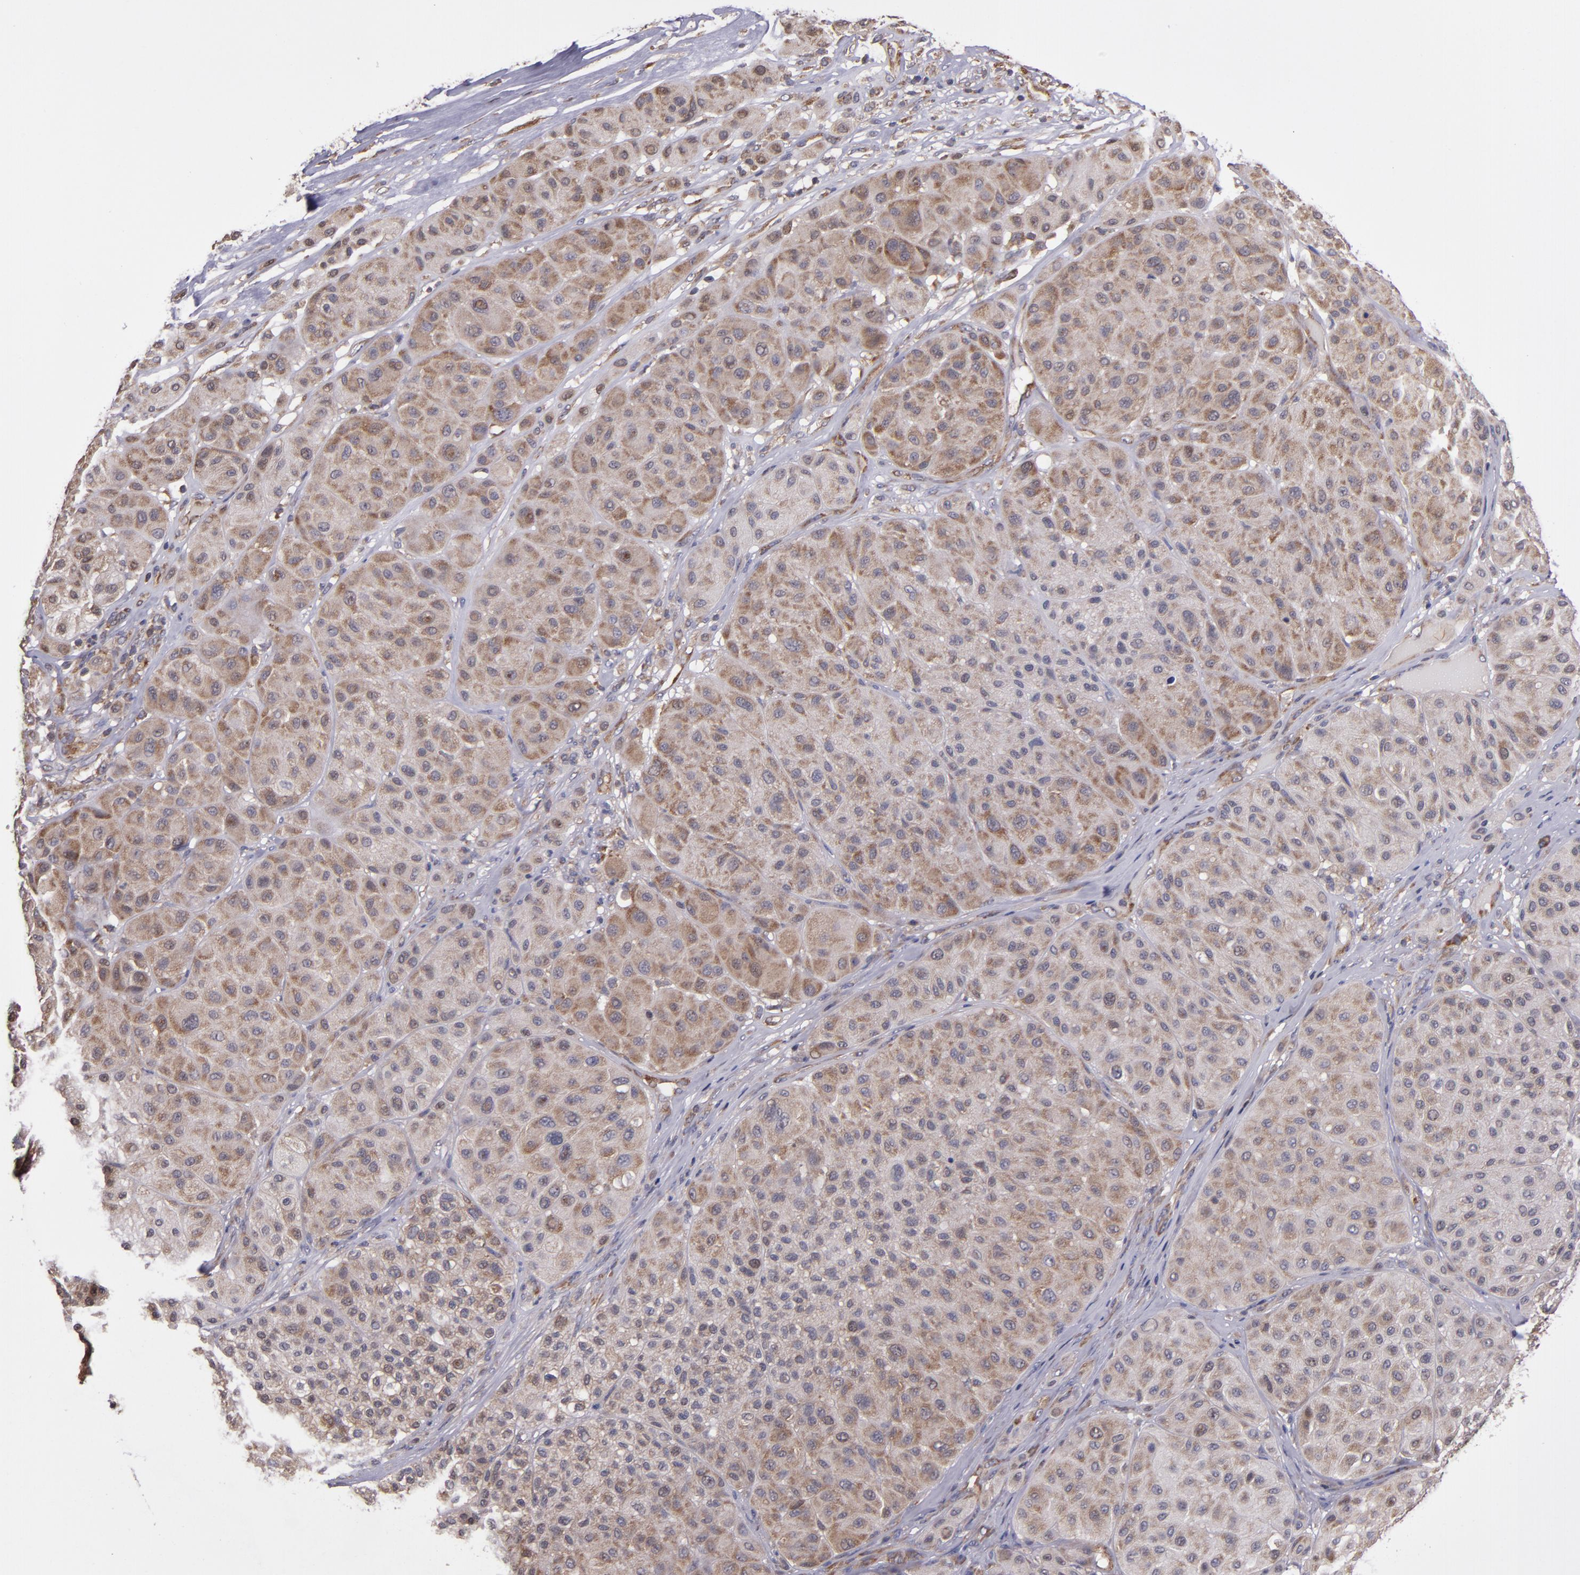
{"staining": {"intensity": "moderate", "quantity": ">75%", "location": "cytoplasmic/membranous"}, "tissue": "melanoma", "cell_type": "Tumor cells", "image_type": "cancer", "snomed": [{"axis": "morphology", "description": "Normal tissue, NOS"}, {"axis": "morphology", "description": "Malignant melanoma, Metastatic site"}, {"axis": "topography", "description": "Skin"}], "caption": "Immunohistochemistry (IHC) photomicrograph of neoplastic tissue: human malignant melanoma (metastatic site) stained using immunohistochemistry demonstrates medium levels of moderate protein expression localized specifically in the cytoplasmic/membranous of tumor cells, appearing as a cytoplasmic/membranous brown color.", "gene": "EIF4ENIF1", "patient": {"sex": "male", "age": 41}}